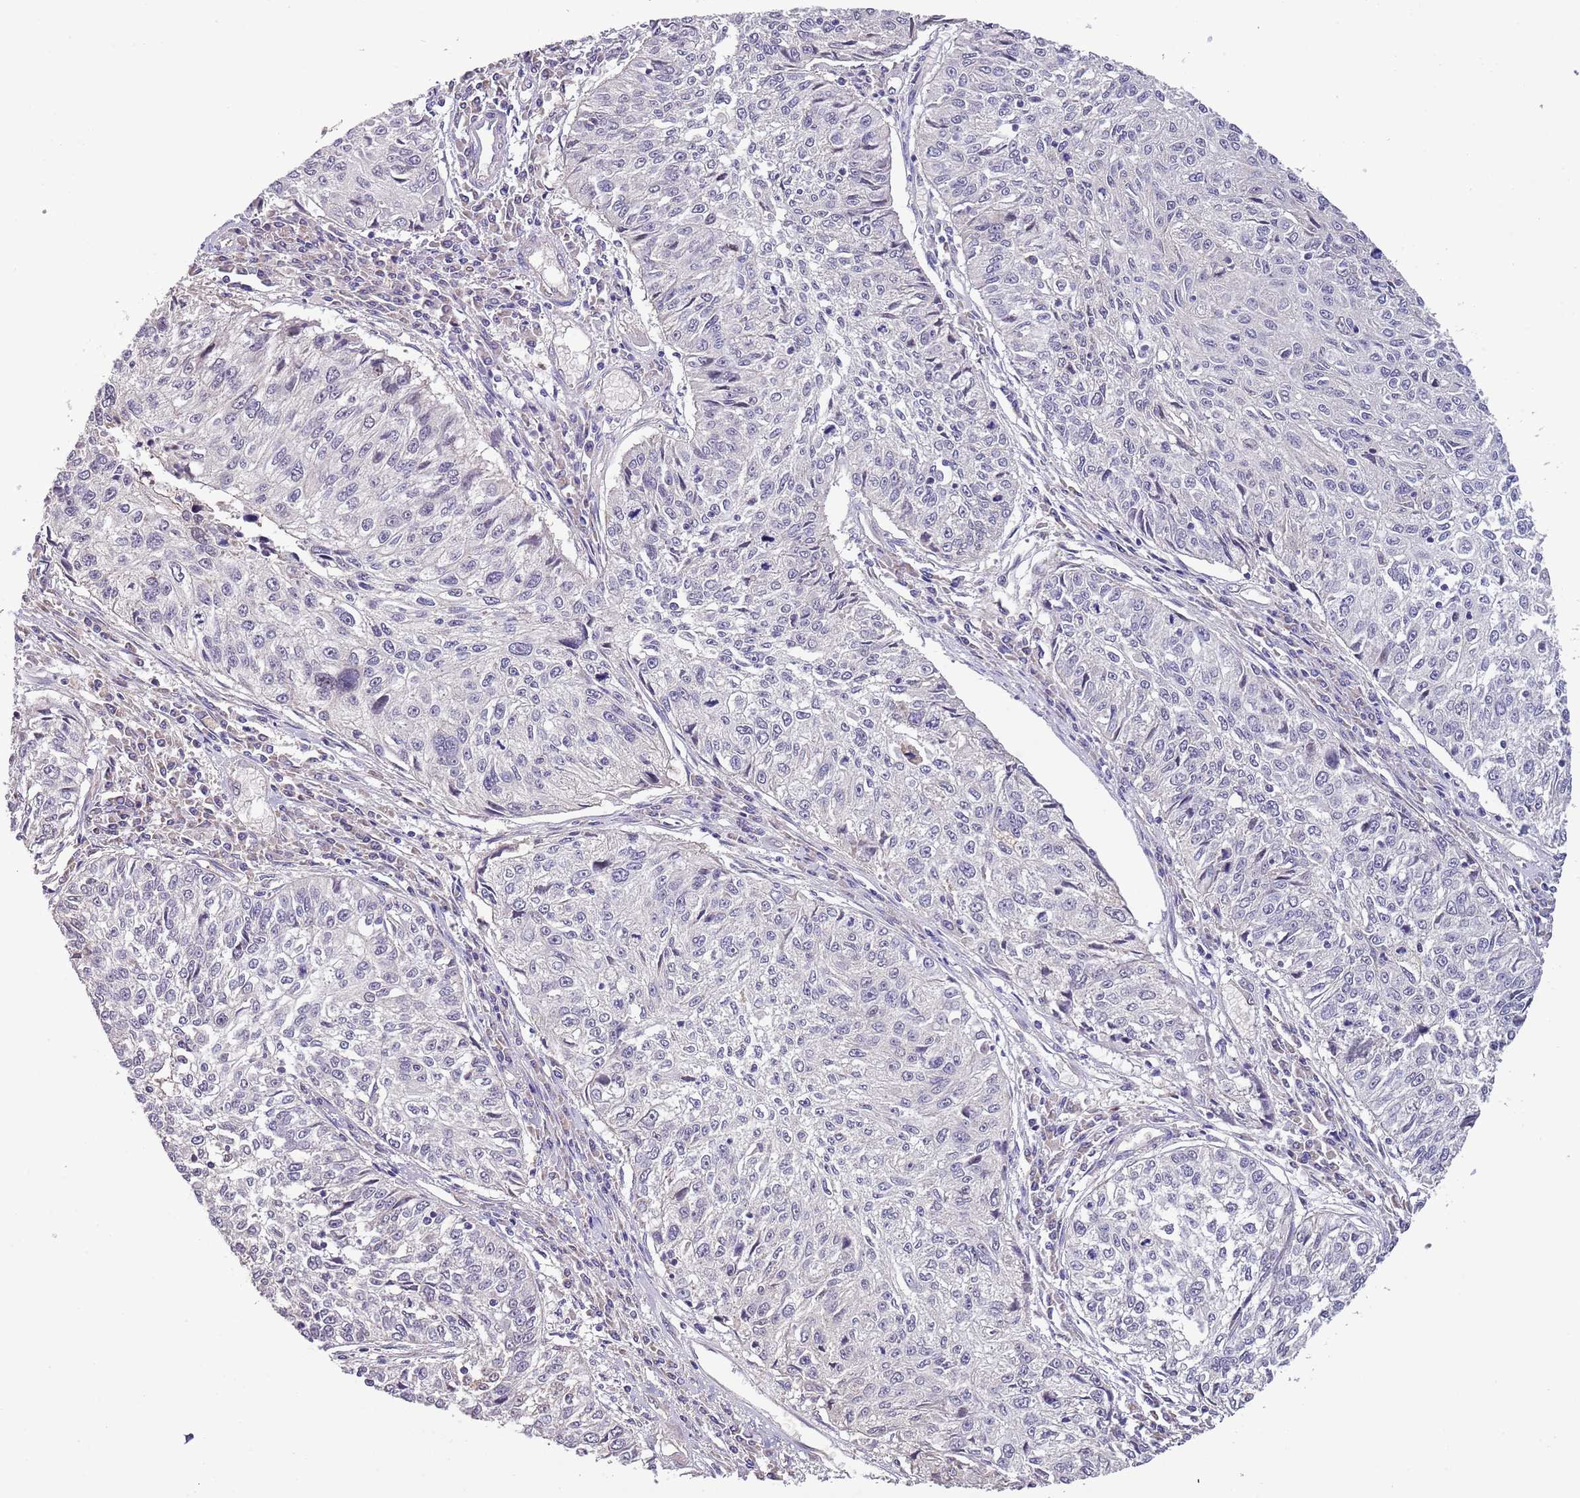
{"staining": {"intensity": "negative", "quantity": "none", "location": "none"}, "tissue": "cervical cancer", "cell_type": "Tumor cells", "image_type": "cancer", "snomed": [{"axis": "morphology", "description": "Squamous cell carcinoma, NOS"}, {"axis": "topography", "description": "Cervix"}], "caption": "DAB (3,3'-diaminobenzidine) immunohistochemical staining of squamous cell carcinoma (cervical) demonstrates no significant positivity in tumor cells. Nuclei are stained in blue.", "gene": "LIPJ", "patient": {"sex": "female", "age": 57}}